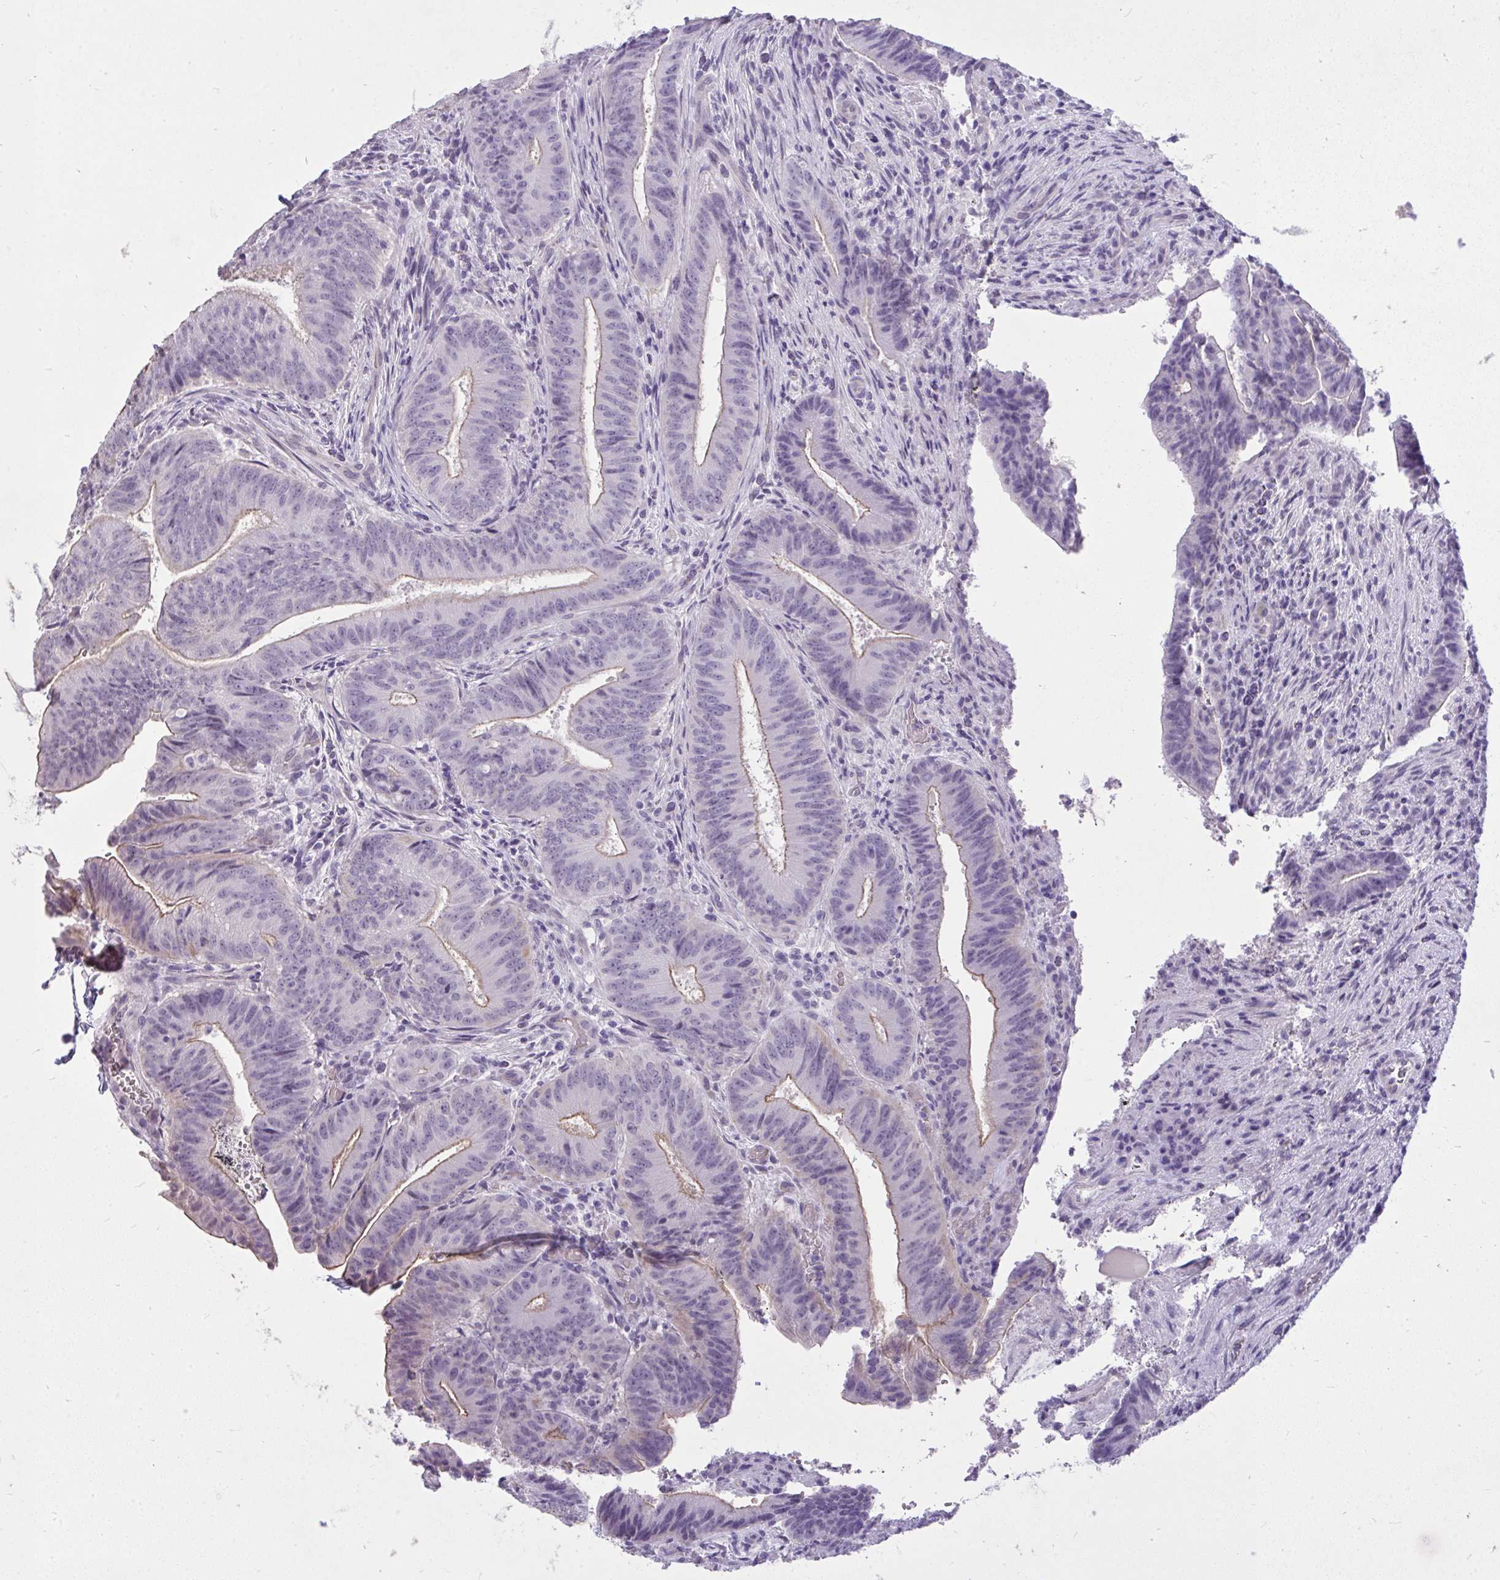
{"staining": {"intensity": "moderate", "quantity": "<25%", "location": "cytoplasmic/membranous"}, "tissue": "colorectal cancer", "cell_type": "Tumor cells", "image_type": "cancer", "snomed": [{"axis": "morphology", "description": "Adenocarcinoma, NOS"}, {"axis": "topography", "description": "Colon"}], "caption": "About <25% of tumor cells in human colorectal cancer reveal moderate cytoplasmic/membranous protein positivity as visualized by brown immunohistochemical staining.", "gene": "PRM2", "patient": {"sex": "female", "age": 43}}